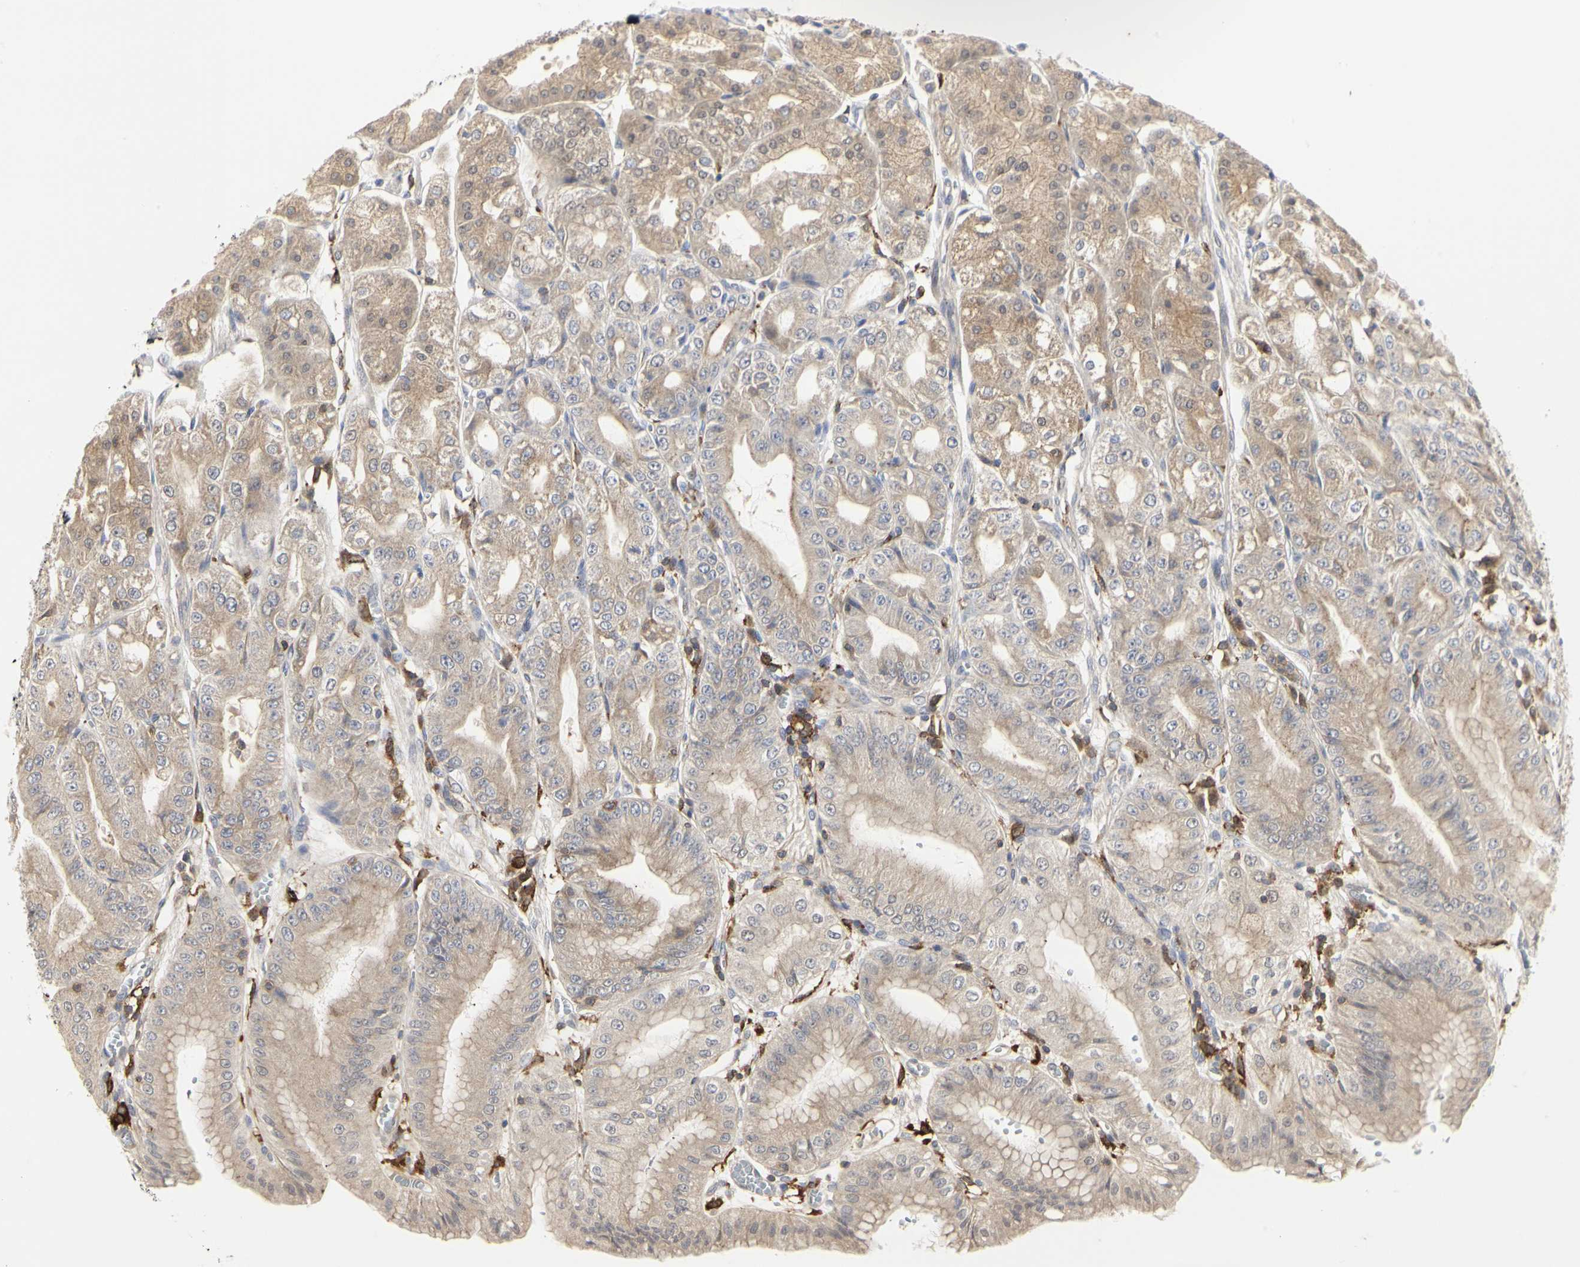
{"staining": {"intensity": "moderate", "quantity": ">75%", "location": "cytoplasmic/membranous,nuclear"}, "tissue": "stomach", "cell_type": "Glandular cells", "image_type": "normal", "snomed": [{"axis": "morphology", "description": "Normal tissue, NOS"}, {"axis": "topography", "description": "Stomach, lower"}], "caption": "This histopathology image reveals benign stomach stained with immunohistochemistry to label a protein in brown. The cytoplasmic/membranous,nuclear of glandular cells show moderate positivity for the protein. Nuclei are counter-stained blue.", "gene": "NAPG", "patient": {"sex": "male", "age": 71}}